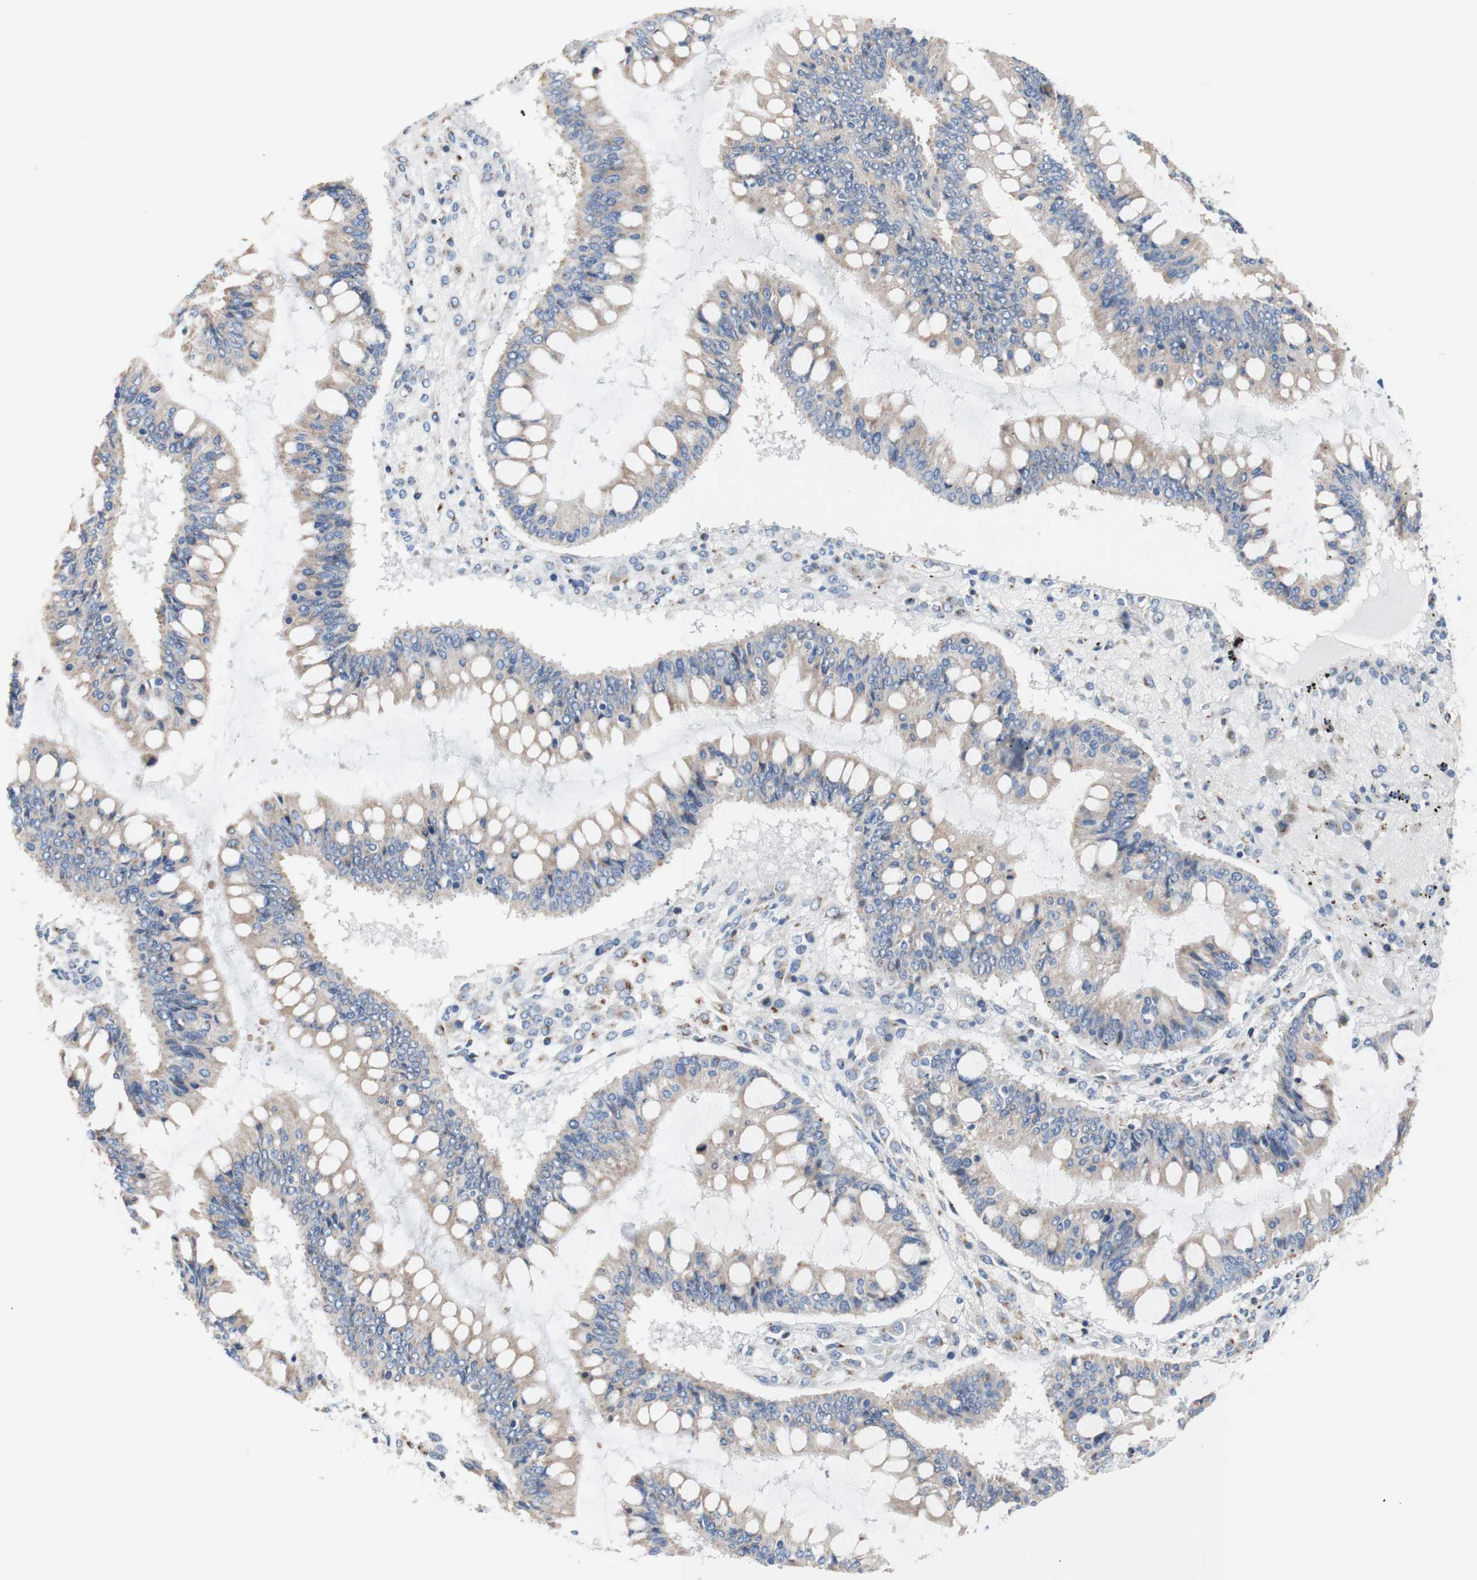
{"staining": {"intensity": "weak", "quantity": "<25%", "location": "cytoplasmic/membranous"}, "tissue": "ovarian cancer", "cell_type": "Tumor cells", "image_type": "cancer", "snomed": [{"axis": "morphology", "description": "Cystadenocarcinoma, mucinous, NOS"}, {"axis": "topography", "description": "Ovary"}], "caption": "Immunohistochemistry of ovarian cancer (mucinous cystadenocarcinoma) shows no positivity in tumor cells.", "gene": "GALNT2", "patient": {"sex": "female", "age": 73}}